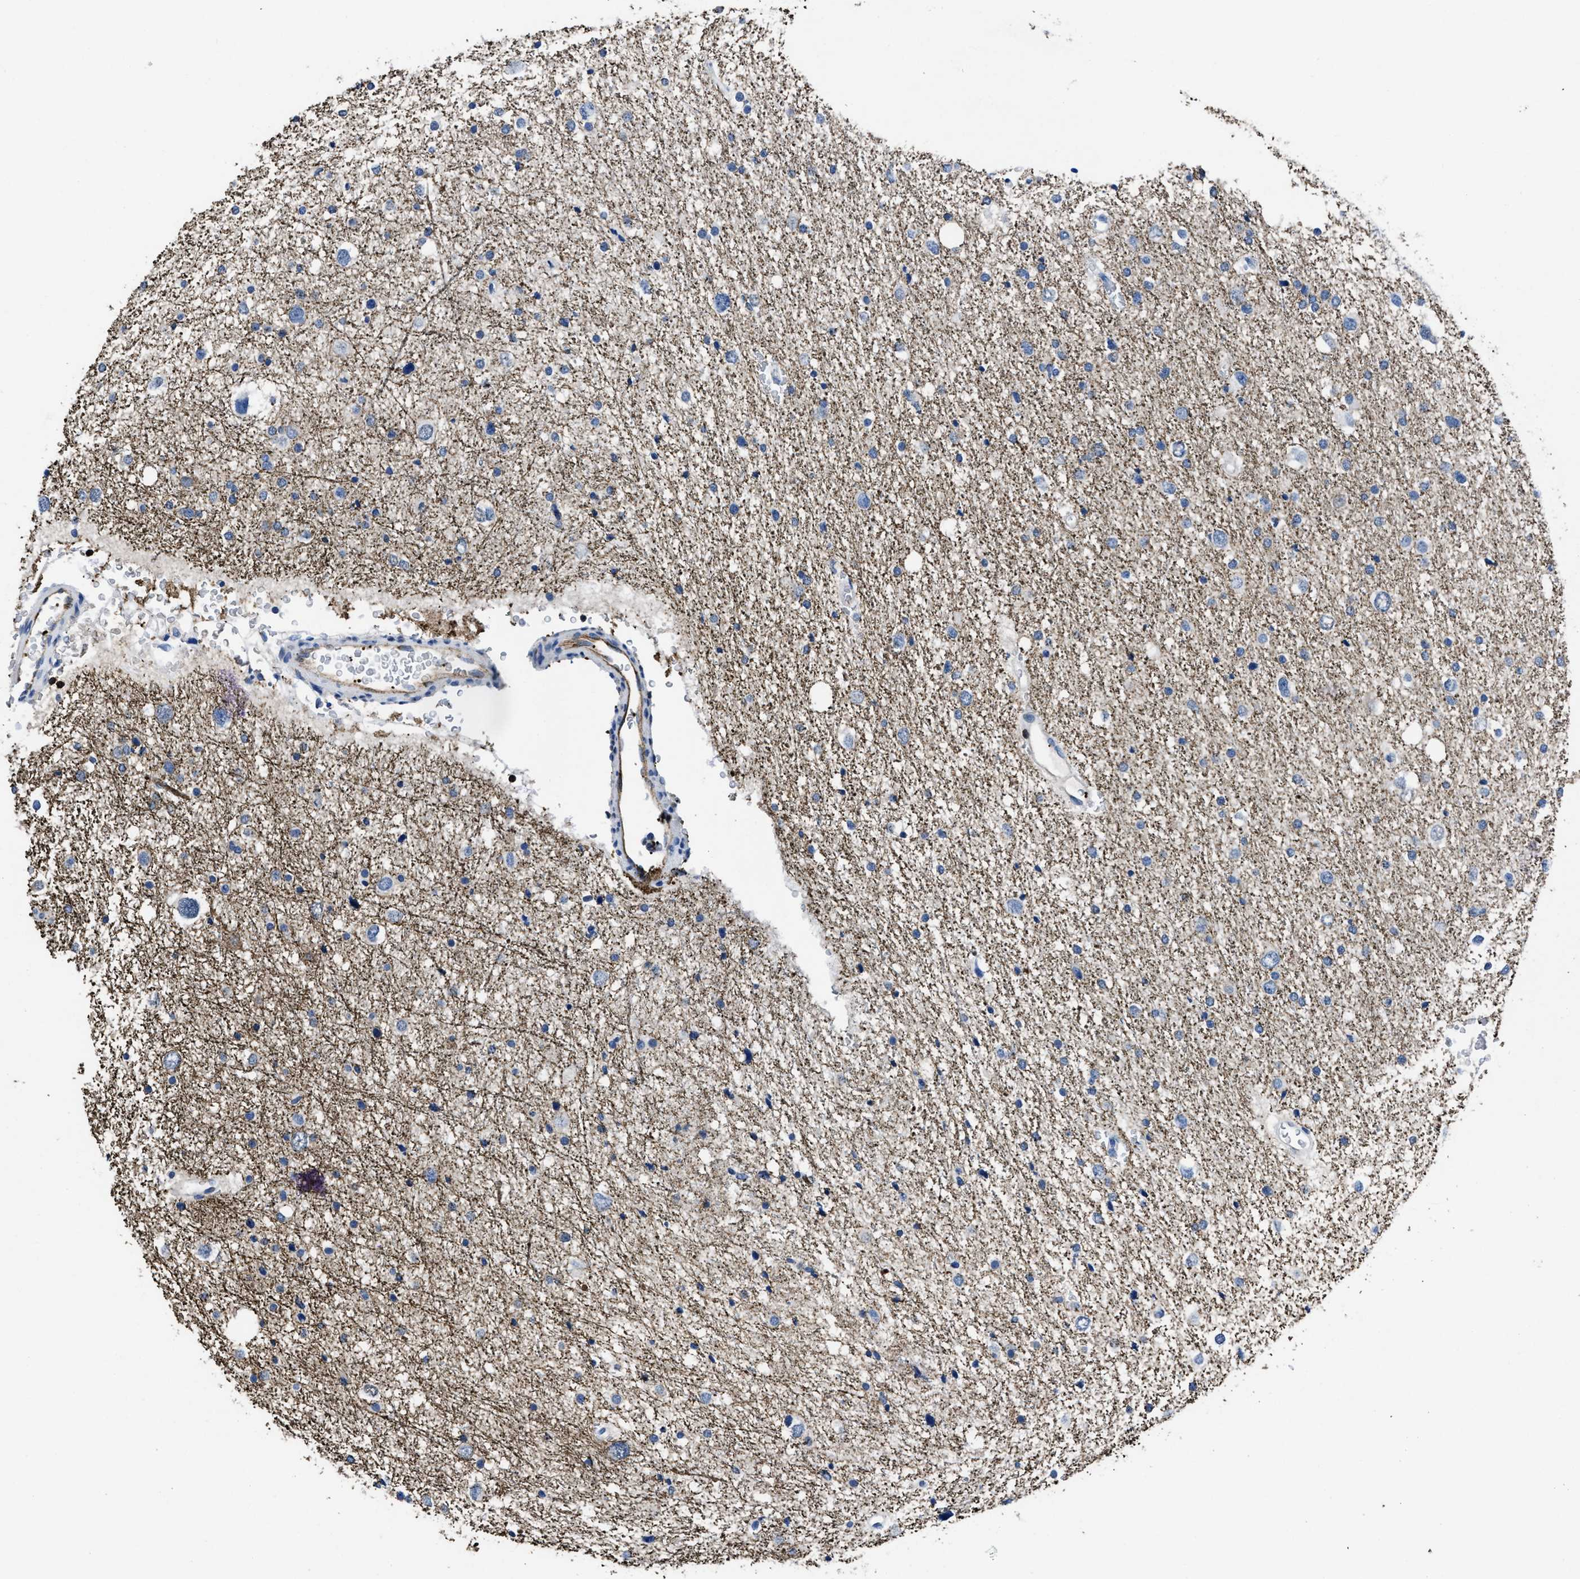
{"staining": {"intensity": "negative", "quantity": "none", "location": "none"}, "tissue": "glioma", "cell_type": "Tumor cells", "image_type": "cancer", "snomed": [{"axis": "morphology", "description": "Glioma, malignant, Low grade"}, {"axis": "topography", "description": "Brain"}], "caption": "This is a image of IHC staining of low-grade glioma (malignant), which shows no staining in tumor cells.", "gene": "ITGA3", "patient": {"sex": "female", "age": 37}}